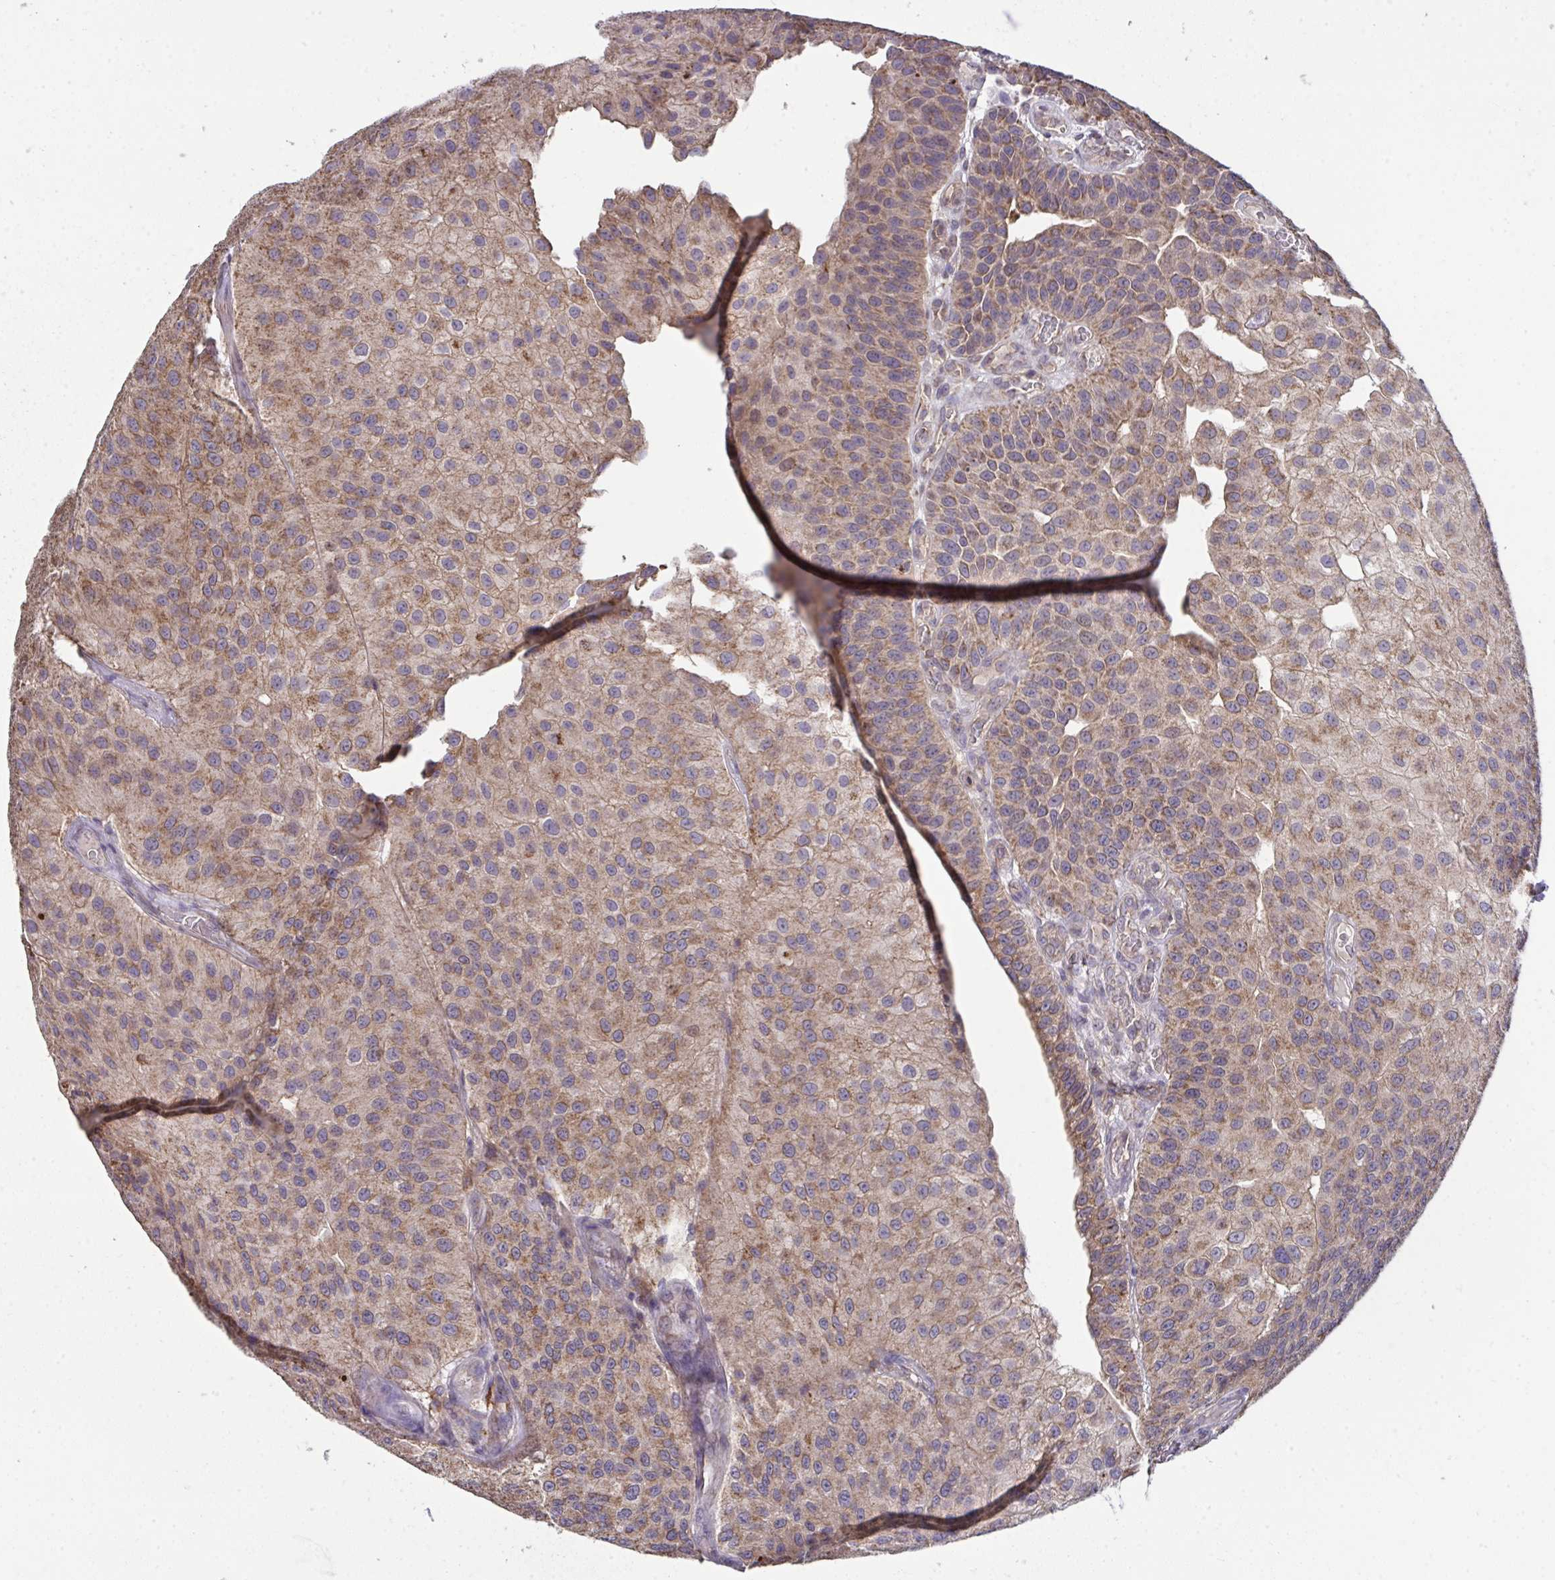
{"staining": {"intensity": "moderate", "quantity": ">75%", "location": "cytoplasmic/membranous"}, "tissue": "urothelial cancer", "cell_type": "Tumor cells", "image_type": "cancer", "snomed": [{"axis": "morphology", "description": "Urothelial carcinoma, NOS"}, {"axis": "topography", "description": "Urinary bladder"}], "caption": "This is an image of IHC staining of urothelial cancer, which shows moderate expression in the cytoplasmic/membranous of tumor cells.", "gene": "PPM1H", "patient": {"sex": "male", "age": 87}}